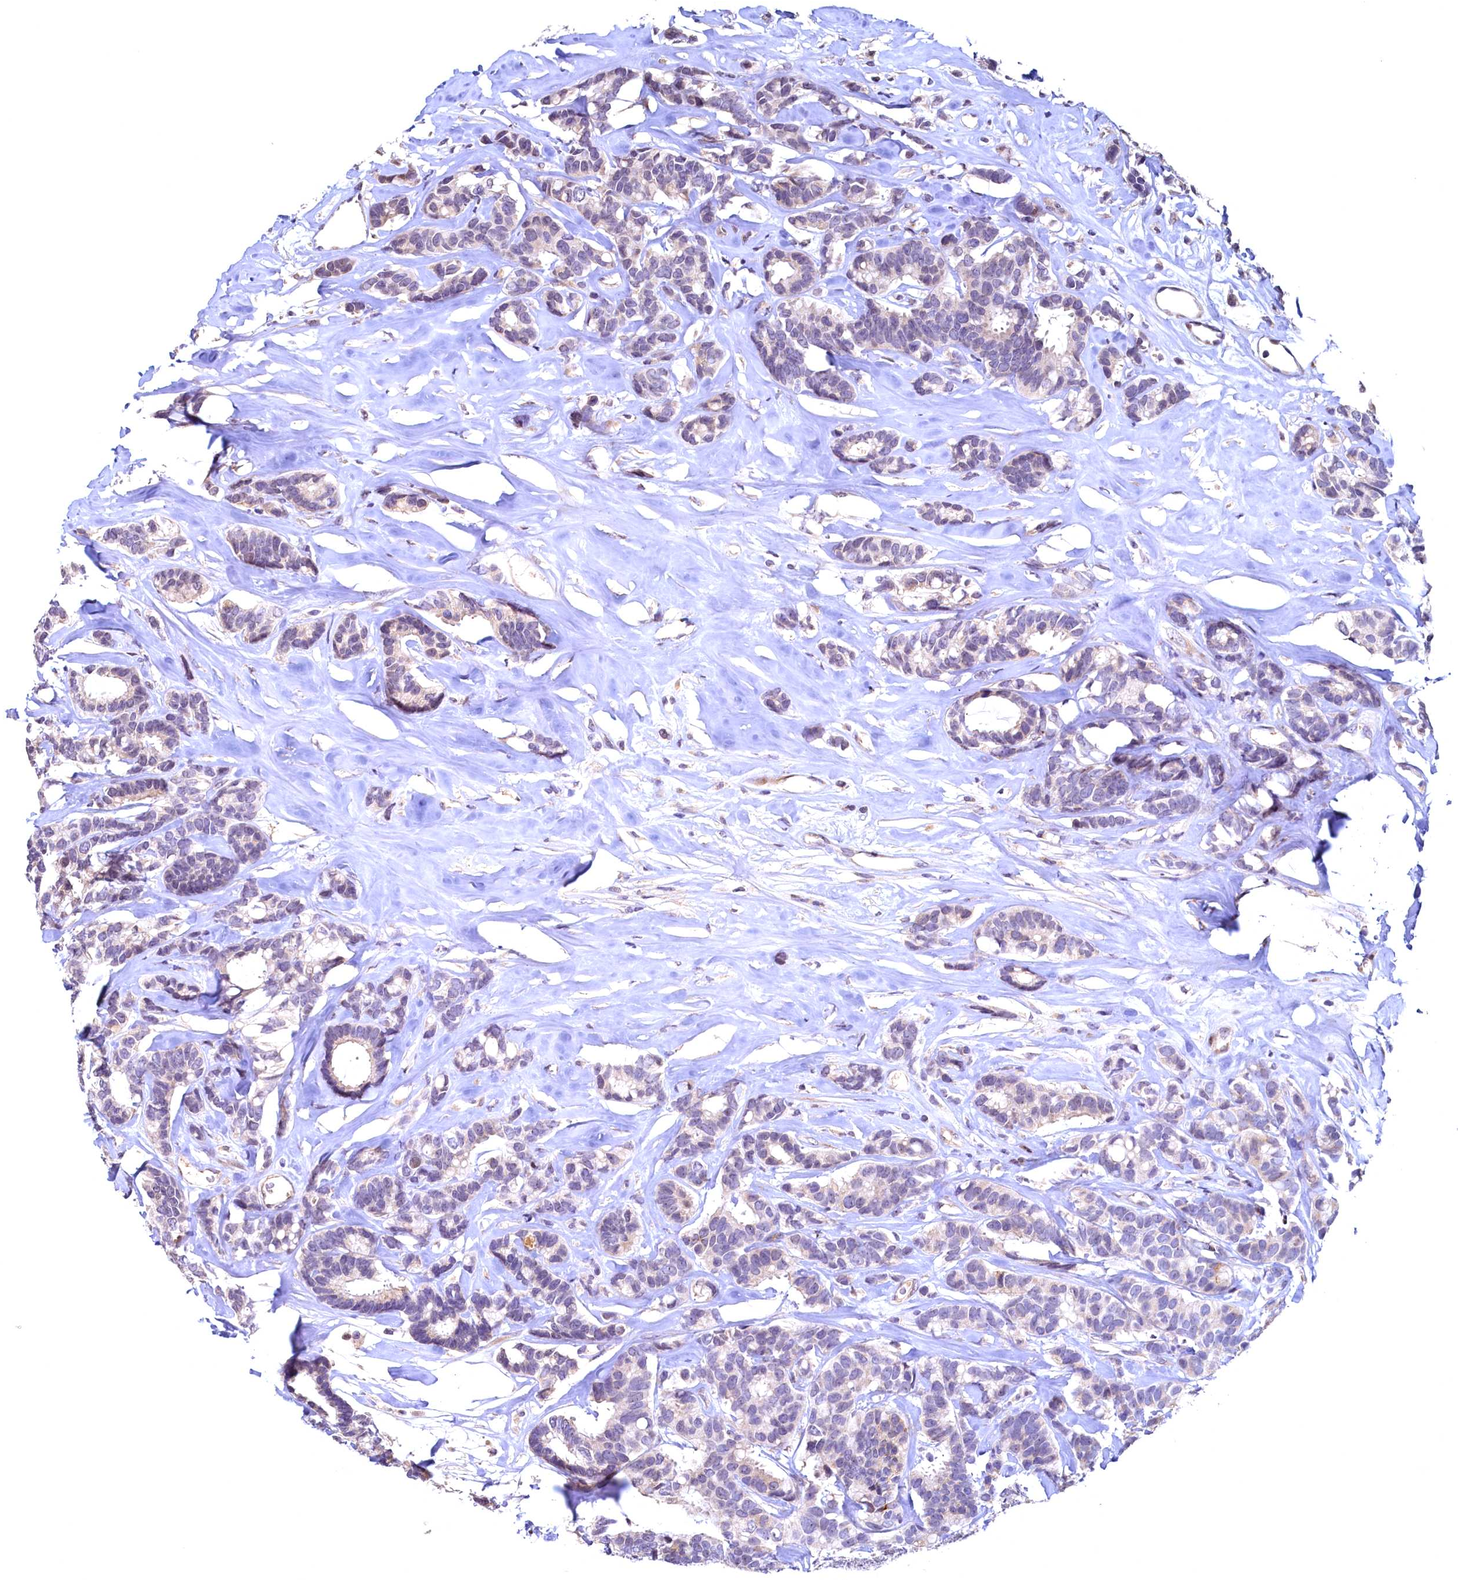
{"staining": {"intensity": "weak", "quantity": "<25%", "location": "cytoplasmic/membranous"}, "tissue": "breast cancer", "cell_type": "Tumor cells", "image_type": "cancer", "snomed": [{"axis": "morphology", "description": "Duct carcinoma"}, {"axis": "topography", "description": "Breast"}], "caption": "This is an IHC histopathology image of intraductal carcinoma (breast). There is no expression in tumor cells.", "gene": "LATS2", "patient": {"sex": "female", "age": 87}}